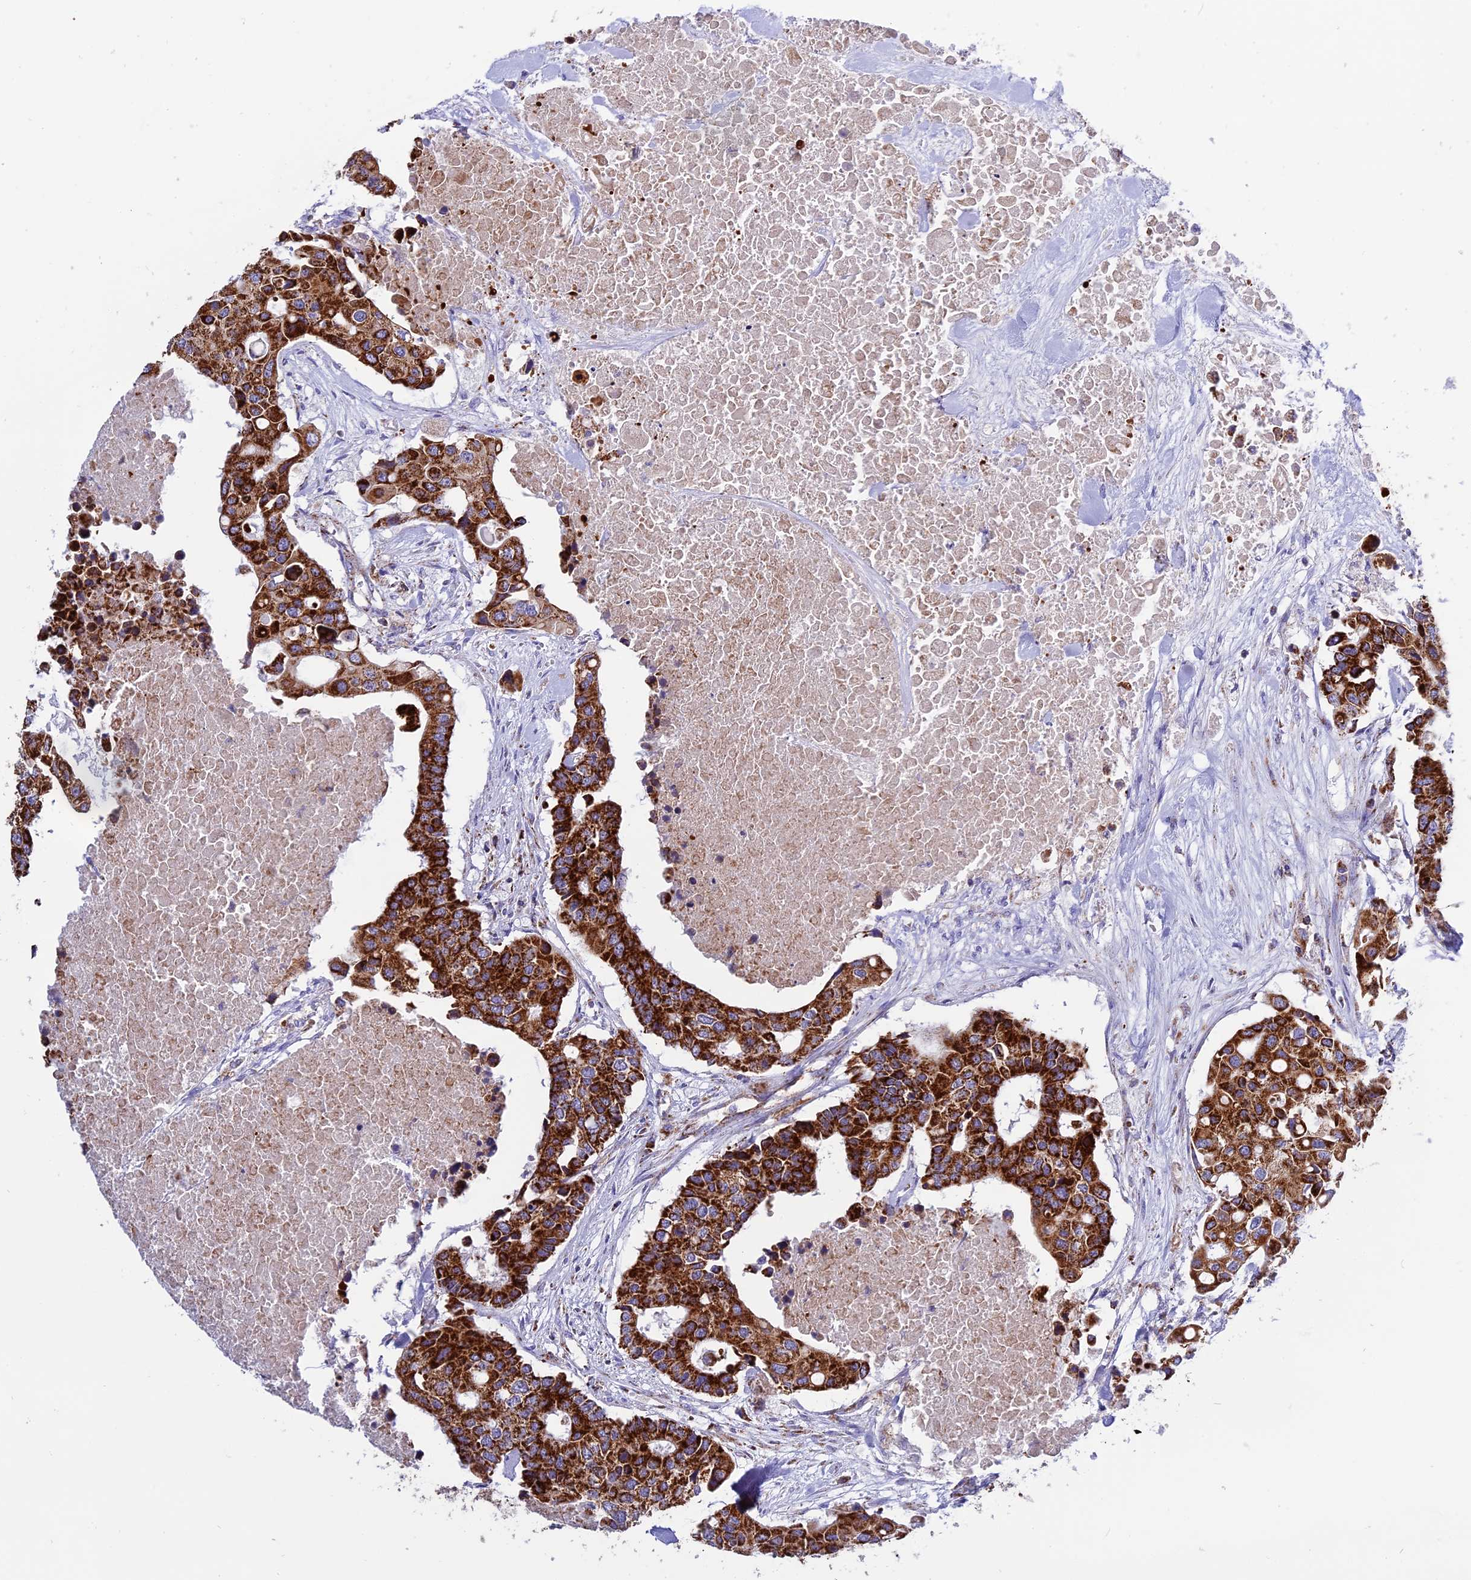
{"staining": {"intensity": "strong", "quantity": ">75%", "location": "cytoplasmic/membranous"}, "tissue": "colorectal cancer", "cell_type": "Tumor cells", "image_type": "cancer", "snomed": [{"axis": "morphology", "description": "Adenocarcinoma, NOS"}, {"axis": "topography", "description": "Colon"}], "caption": "High-magnification brightfield microscopy of colorectal cancer stained with DAB (3,3'-diaminobenzidine) (brown) and counterstained with hematoxylin (blue). tumor cells exhibit strong cytoplasmic/membranous staining is seen in approximately>75% of cells.", "gene": "MRPS34", "patient": {"sex": "male", "age": 77}}